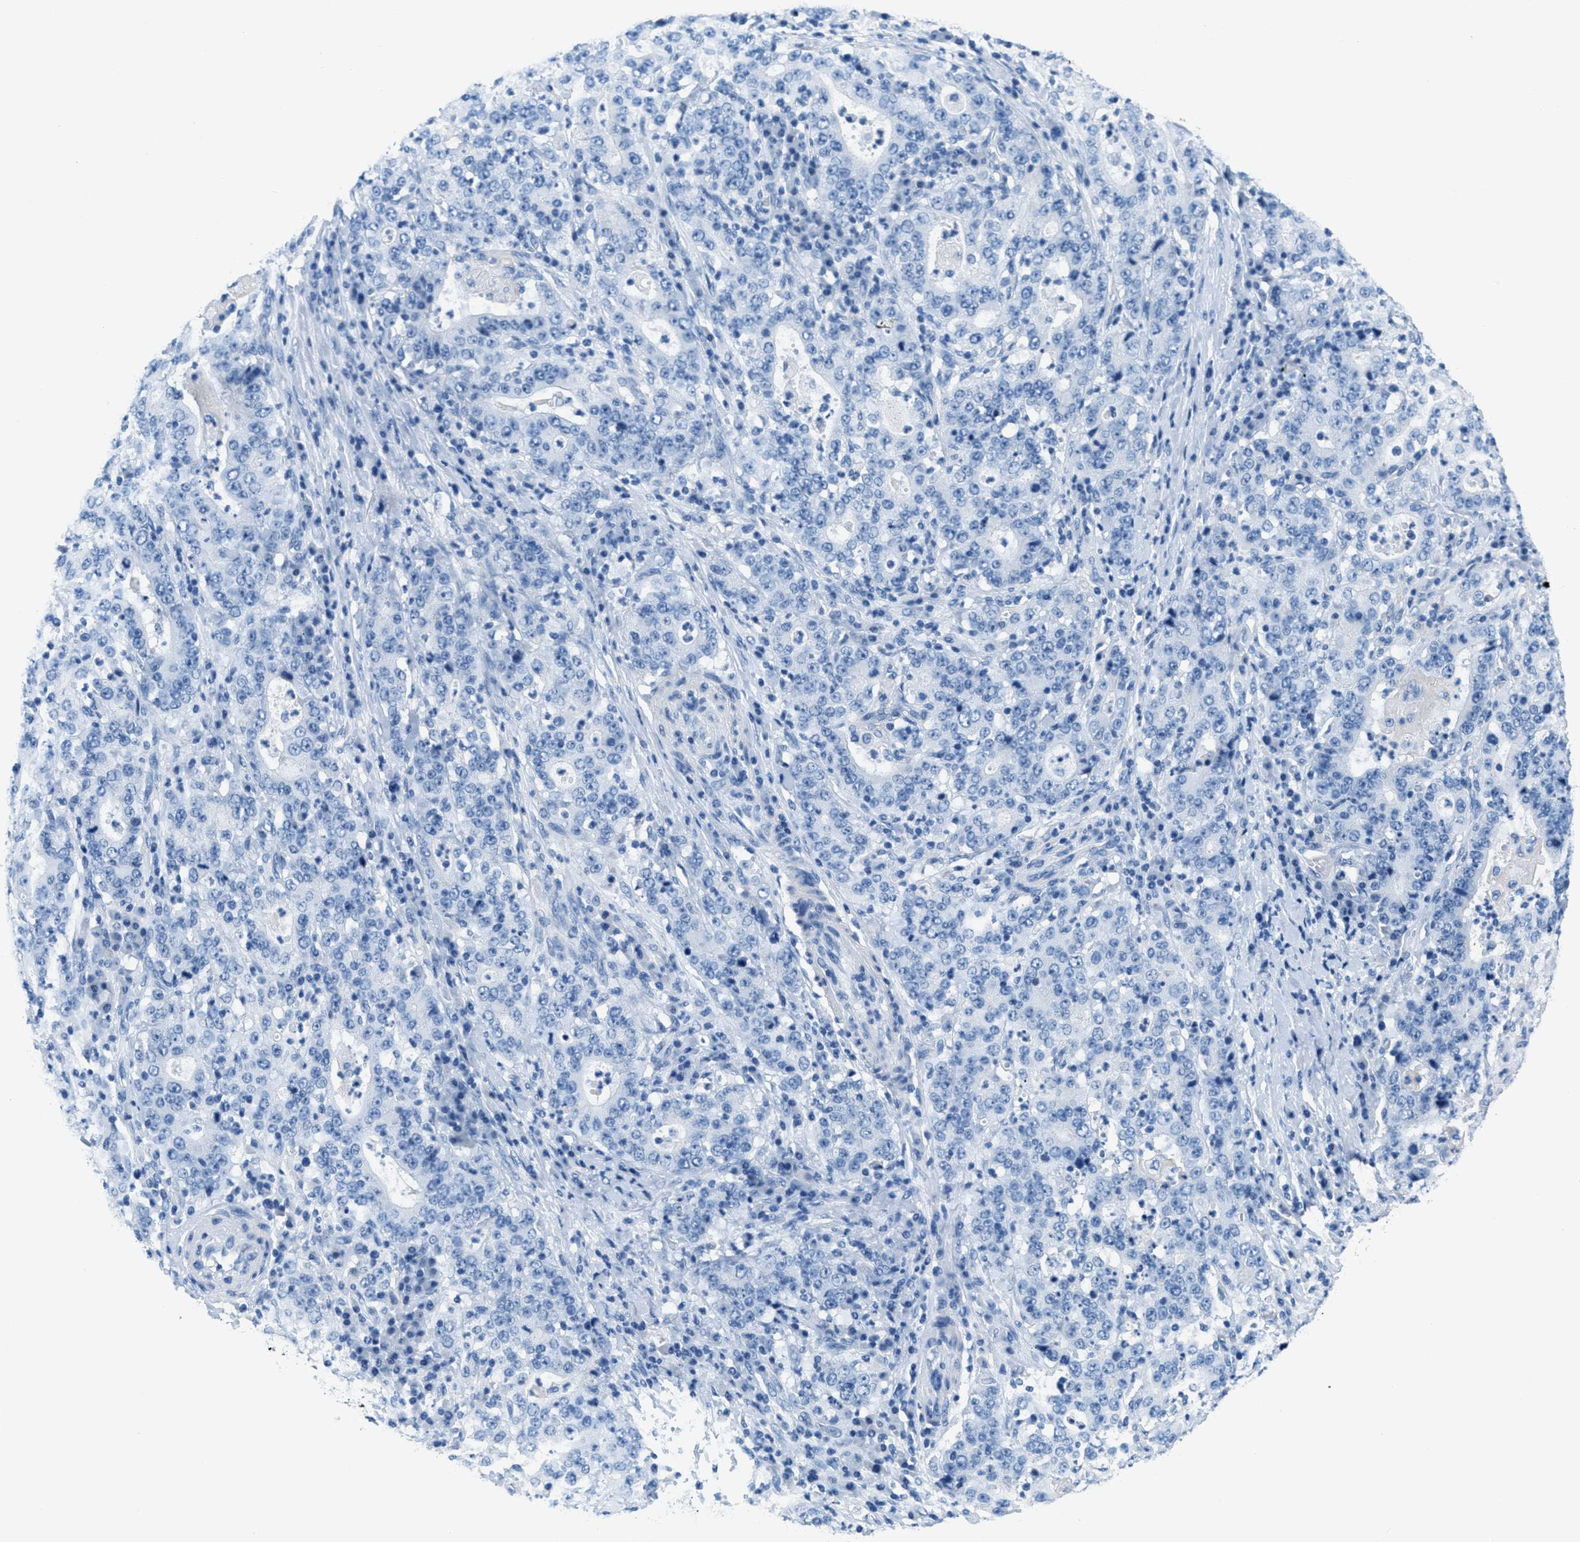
{"staining": {"intensity": "negative", "quantity": "none", "location": "none"}, "tissue": "stomach cancer", "cell_type": "Tumor cells", "image_type": "cancer", "snomed": [{"axis": "morphology", "description": "Normal tissue, NOS"}, {"axis": "morphology", "description": "Adenocarcinoma, NOS"}, {"axis": "topography", "description": "Stomach, upper"}, {"axis": "topography", "description": "Stomach"}], "caption": "A photomicrograph of stomach adenocarcinoma stained for a protein reveals no brown staining in tumor cells.", "gene": "MGARP", "patient": {"sex": "male", "age": 59}}